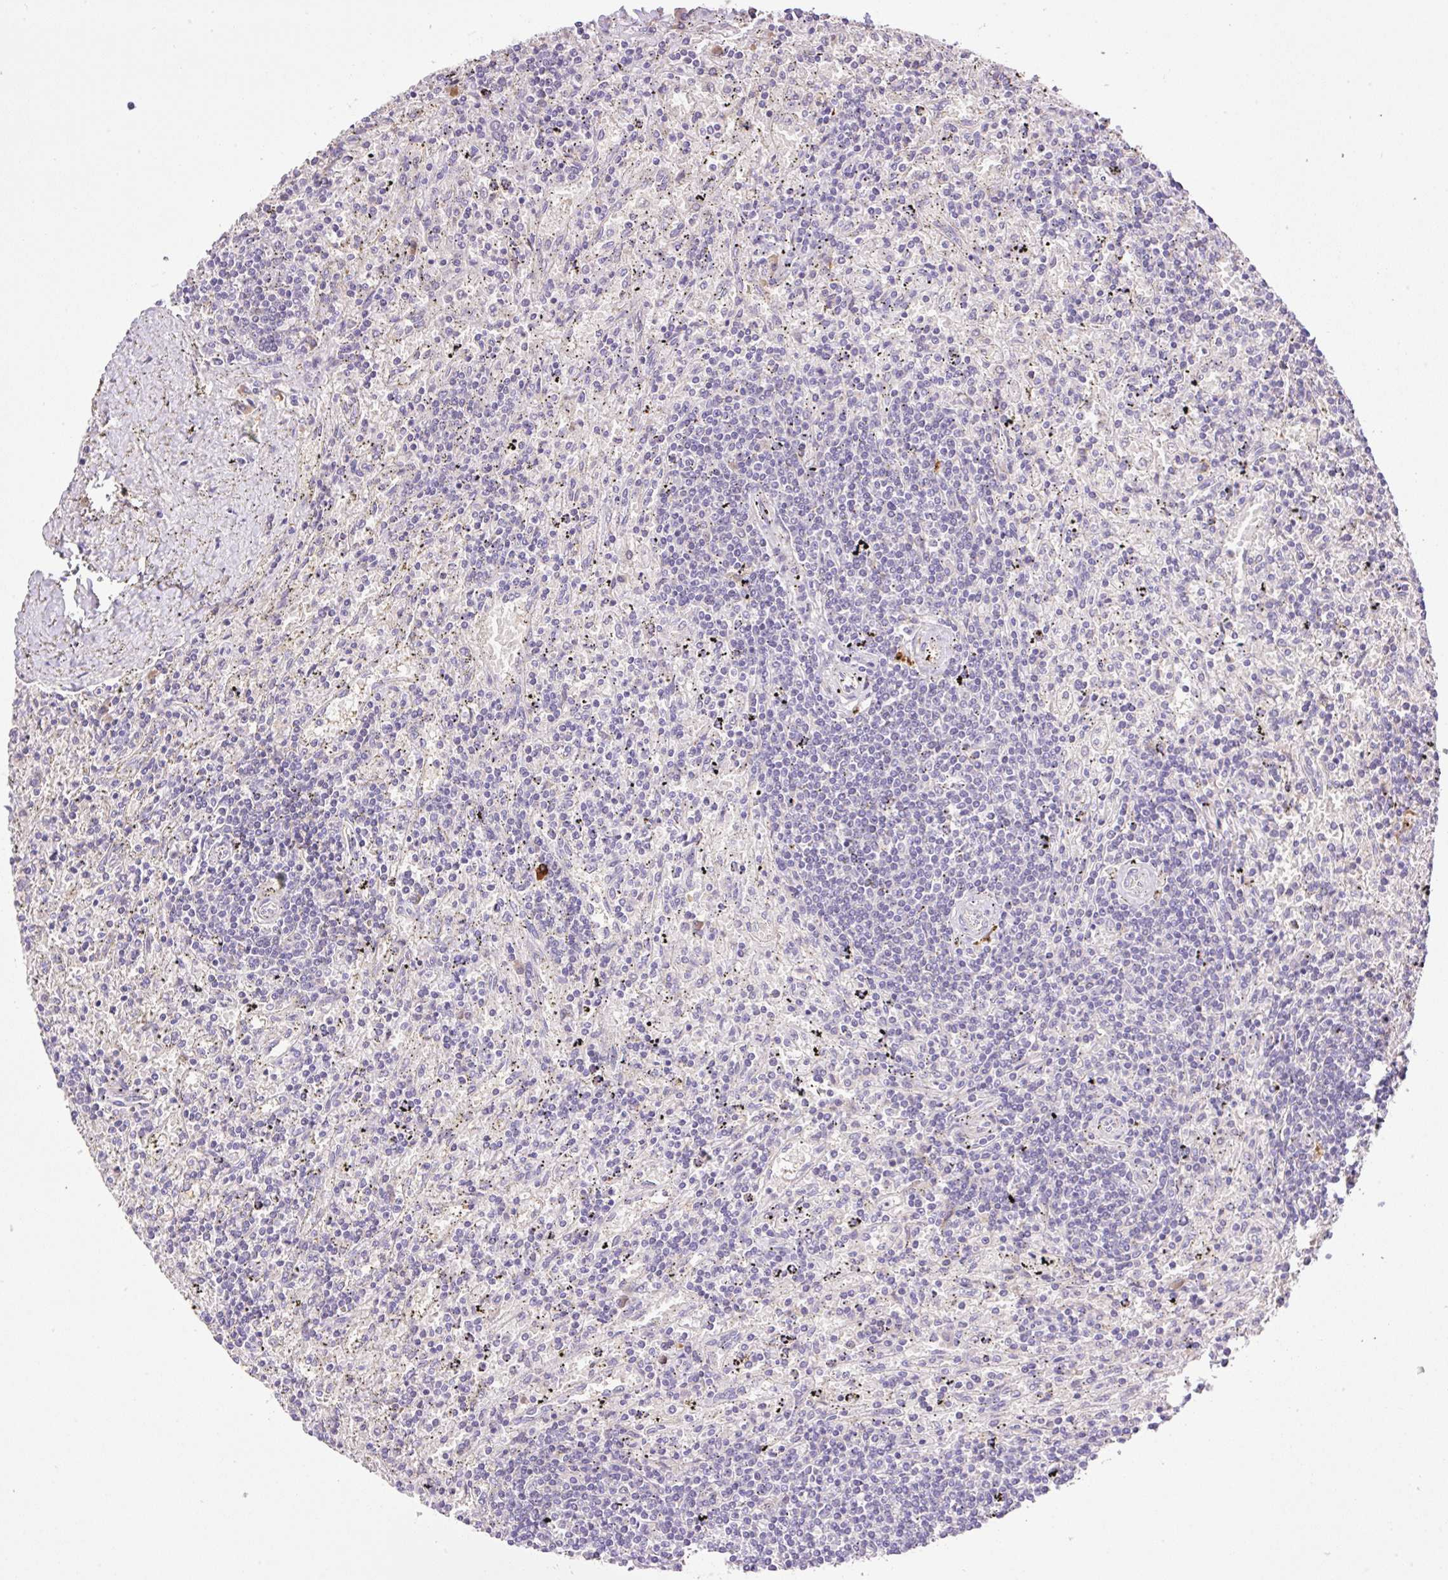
{"staining": {"intensity": "negative", "quantity": "none", "location": "none"}, "tissue": "lymphoma", "cell_type": "Tumor cells", "image_type": "cancer", "snomed": [{"axis": "morphology", "description": "Malignant lymphoma, non-Hodgkin's type, Low grade"}, {"axis": "topography", "description": "Spleen"}], "caption": "DAB (3,3'-diaminobenzidine) immunohistochemical staining of human lymphoma reveals no significant staining in tumor cells.", "gene": "HABP4", "patient": {"sex": "male", "age": 76}}